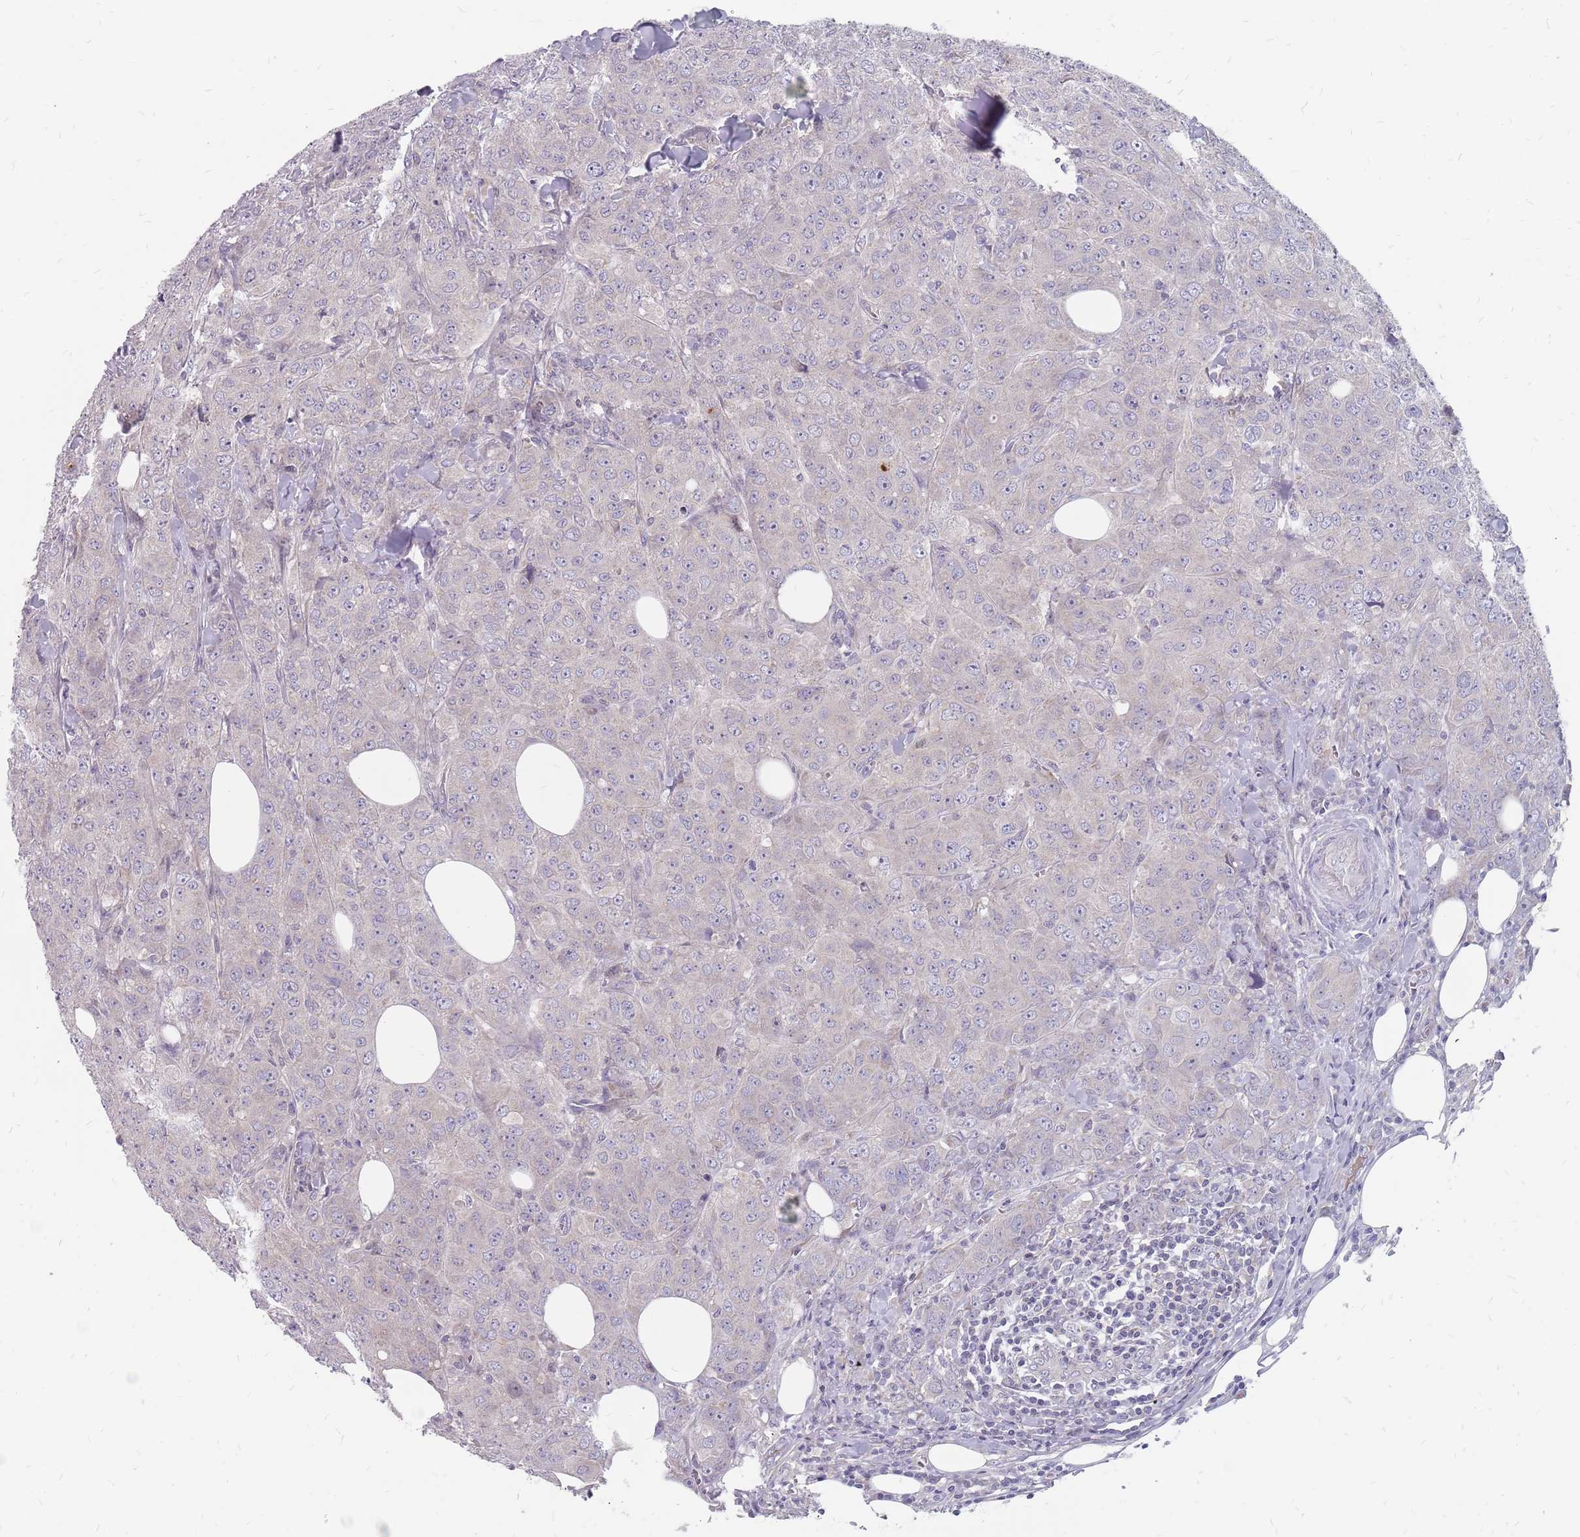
{"staining": {"intensity": "negative", "quantity": "none", "location": "none"}, "tissue": "breast cancer", "cell_type": "Tumor cells", "image_type": "cancer", "snomed": [{"axis": "morphology", "description": "Duct carcinoma"}, {"axis": "topography", "description": "Breast"}], "caption": "An immunohistochemistry (IHC) histopathology image of breast cancer is shown. There is no staining in tumor cells of breast cancer.", "gene": "CMTR2", "patient": {"sex": "female", "age": 43}}